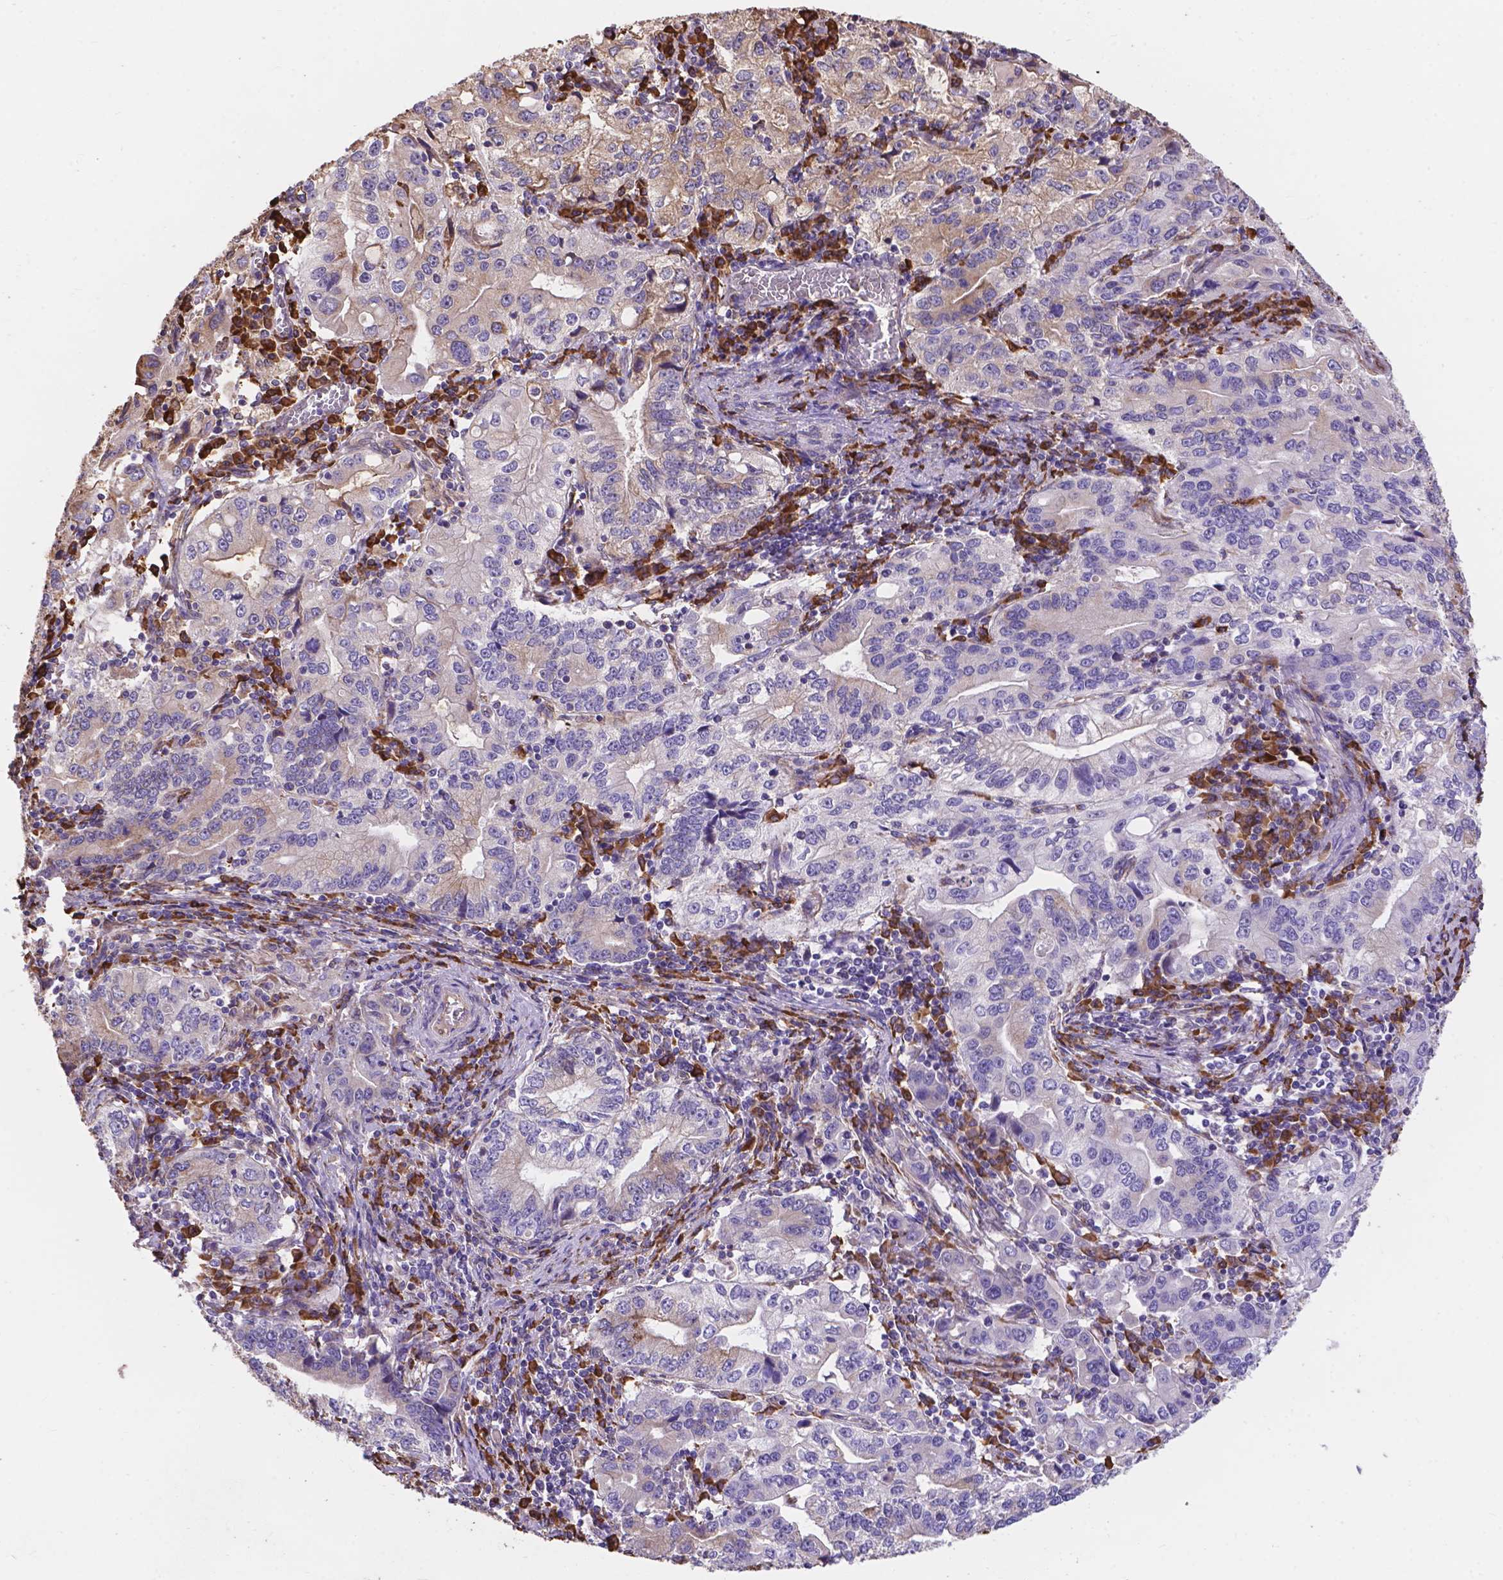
{"staining": {"intensity": "negative", "quantity": "none", "location": "none"}, "tissue": "stomach cancer", "cell_type": "Tumor cells", "image_type": "cancer", "snomed": [{"axis": "morphology", "description": "Adenocarcinoma, NOS"}, {"axis": "topography", "description": "Stomach, lower"}], "caption": "The image reveals no significant positivity in tumor cells of stomach cancer (adenocarcinoma). (DAB (3,3'-diaminobenzidine) IHC visualized using brightfield microscopy, high magnification).", "gene": "IPO11", "patient": {"sex": "female", "age": 72}}